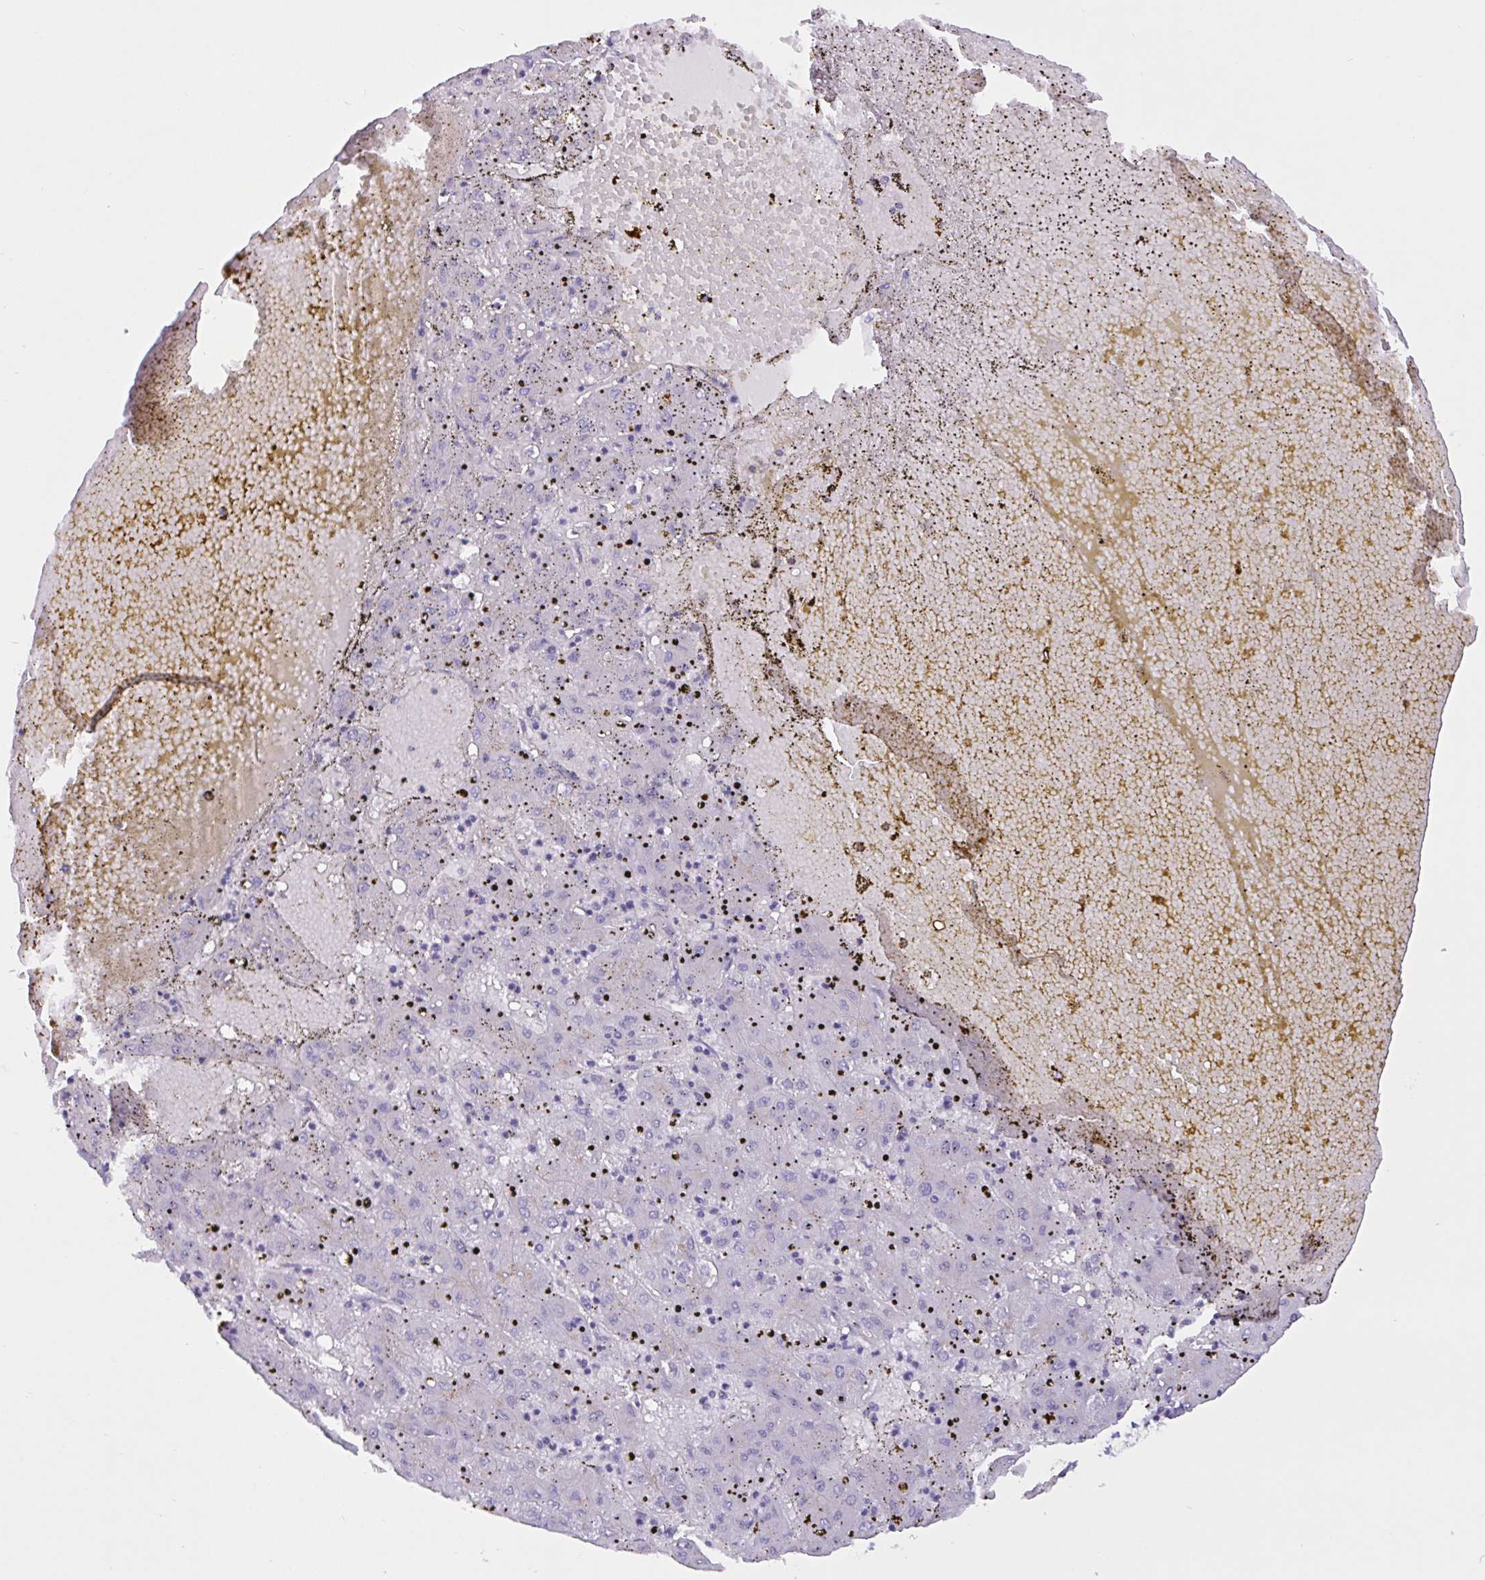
{"staining": {"intensity": "negative", "quantity": "none", "location": "none"}, "tissue": "liver cancer", "cell_type": "Tumor cells", "image_type": "cancer", "snomed": [{"axis": "morphology", "description": "Carcinoma, Hepatocellular, NOS"}, {"axis": "topography", "description": "Liver"}], "caption": "Immunohistochemical staining of human hepatocellular carcinoma (liver) displays no significant expression in tumor cells. The staining was performed using DAB to visualize the protein expression in brown, while the nuclei were stained in blue with hematoxylin (Magnification: 20x).", "gene": "RPL22L1", "patient": {"sex": "male", "age": 72}}